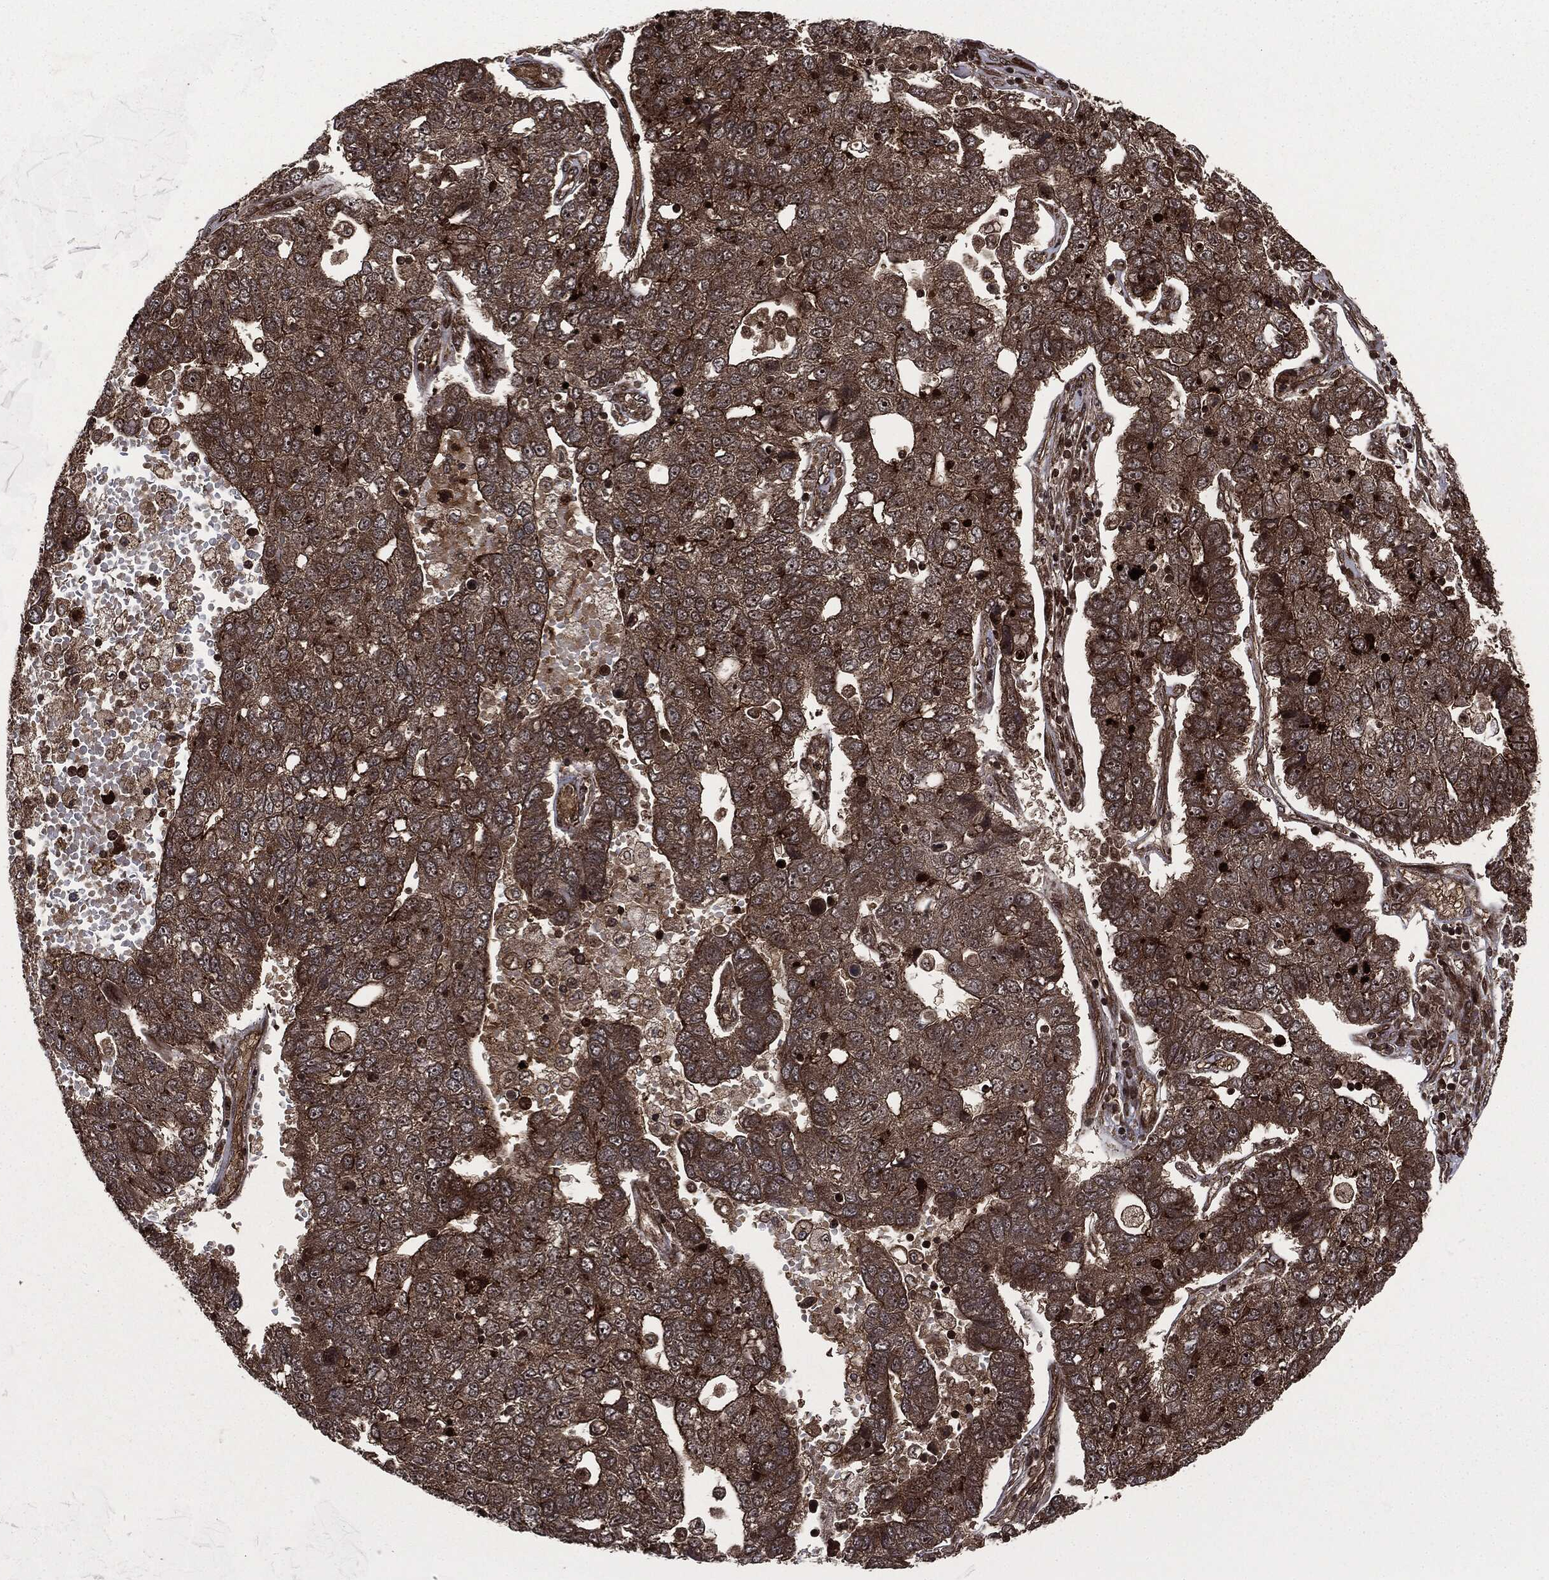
{"staining": {"intensity": "strong", "quantity": ">75%", "location": "cytoplasmic/membranous,nuclear"}, "tissue": "pancreatic cancer", "cell_type": "Tumor cells", "image_type": "cancer", "snomed": [{"axis": "morphology", "description": "Adenocarcinoma, NOS"}, {"axis": "topography", "description": "Pancreas"}], "caption": "A brown stain shows strong cytoplasmic/membranous and nuclear staining of a protein in human pancreatic adenocarcinoma tumor cells.", "gene": "CARD6", "patient": {"sex": "female", "age": 61}}